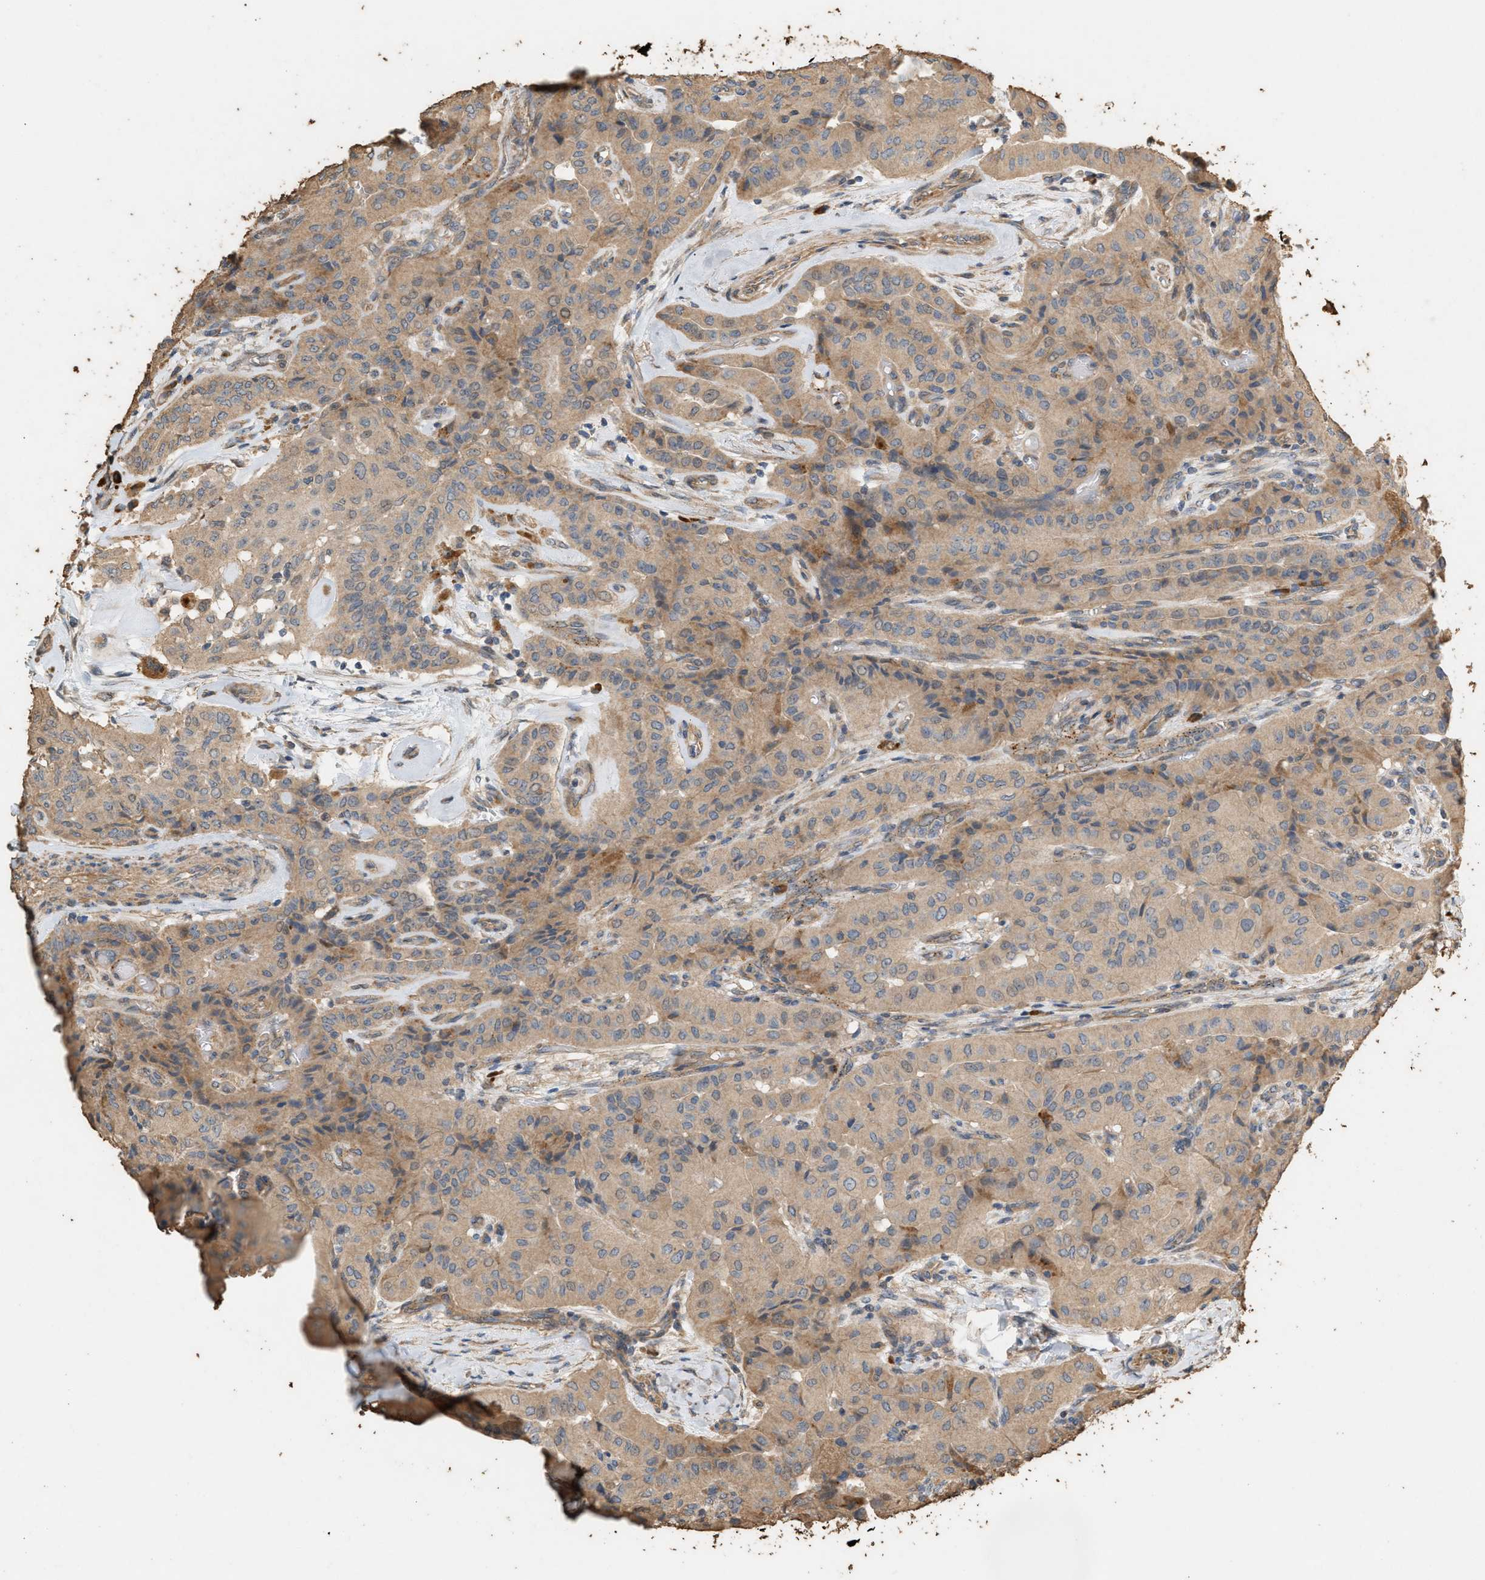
{"staining": {"intensity": "weak", "quantity": ">75%", "location": "cytoplasmic/membranous"}, "tissue": "thyroid cancer", "cell_type": "Tumor cells", "image_type": "cancer", "snomed": [{"axis": "morphology", "description": "Papillary adenocarcinoma, NOS"}, {"axis": "topography", "description": "Thyroid gland"}], "caption": "The immunohistochemical stain highlights weak cytoplasmic/membranous staining in tumor cells of papillary adenocarcinoma (thyroid) tissue.", "gene": "DCAF7", "patient": {"sex": "female", "age": 59}}